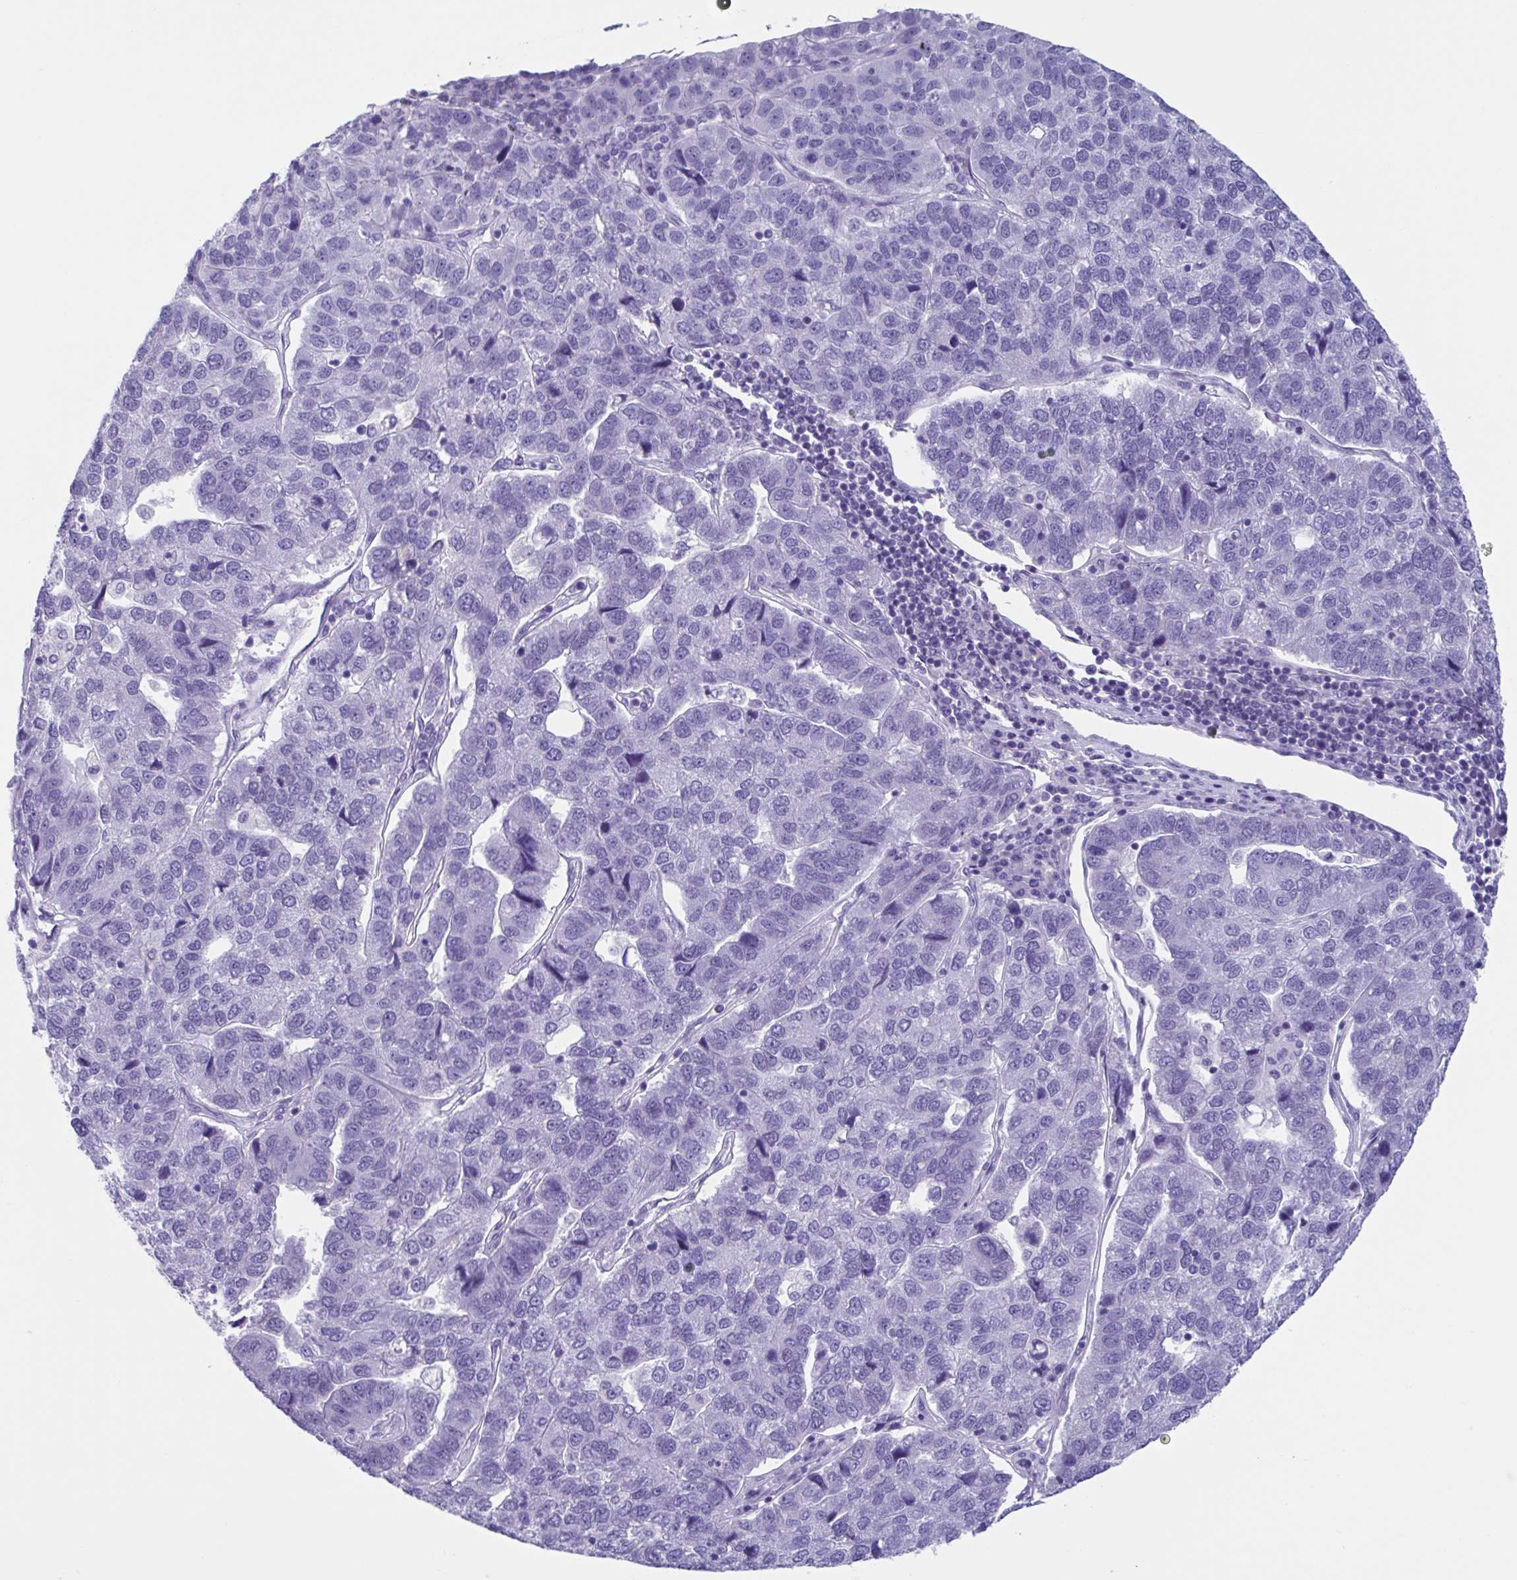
{"staining": {"intensity": "negative", "quantity": "none", "location": "none"}, "tissue": "pancreatic cancer", "cell_type": "Tumor cells", "image_type": "cancer", "snomed": [{"axis": "morphology", "description": "Adenocarcinoma, NOS"}, {"axis": "topography", "description": "Pancreas"}], "caption": "Immunohistochemical staining of human pancreatic adenocarcinoma demonstrates no significant staining in tumor cells. The staining was performed using DAB to visualize the protein expression in brown, while the nuclei were stained in blue with hematoxylin (Magnification: 20x).", "gene": "USP35", "patient": {"sex": "female", "age": 61}}